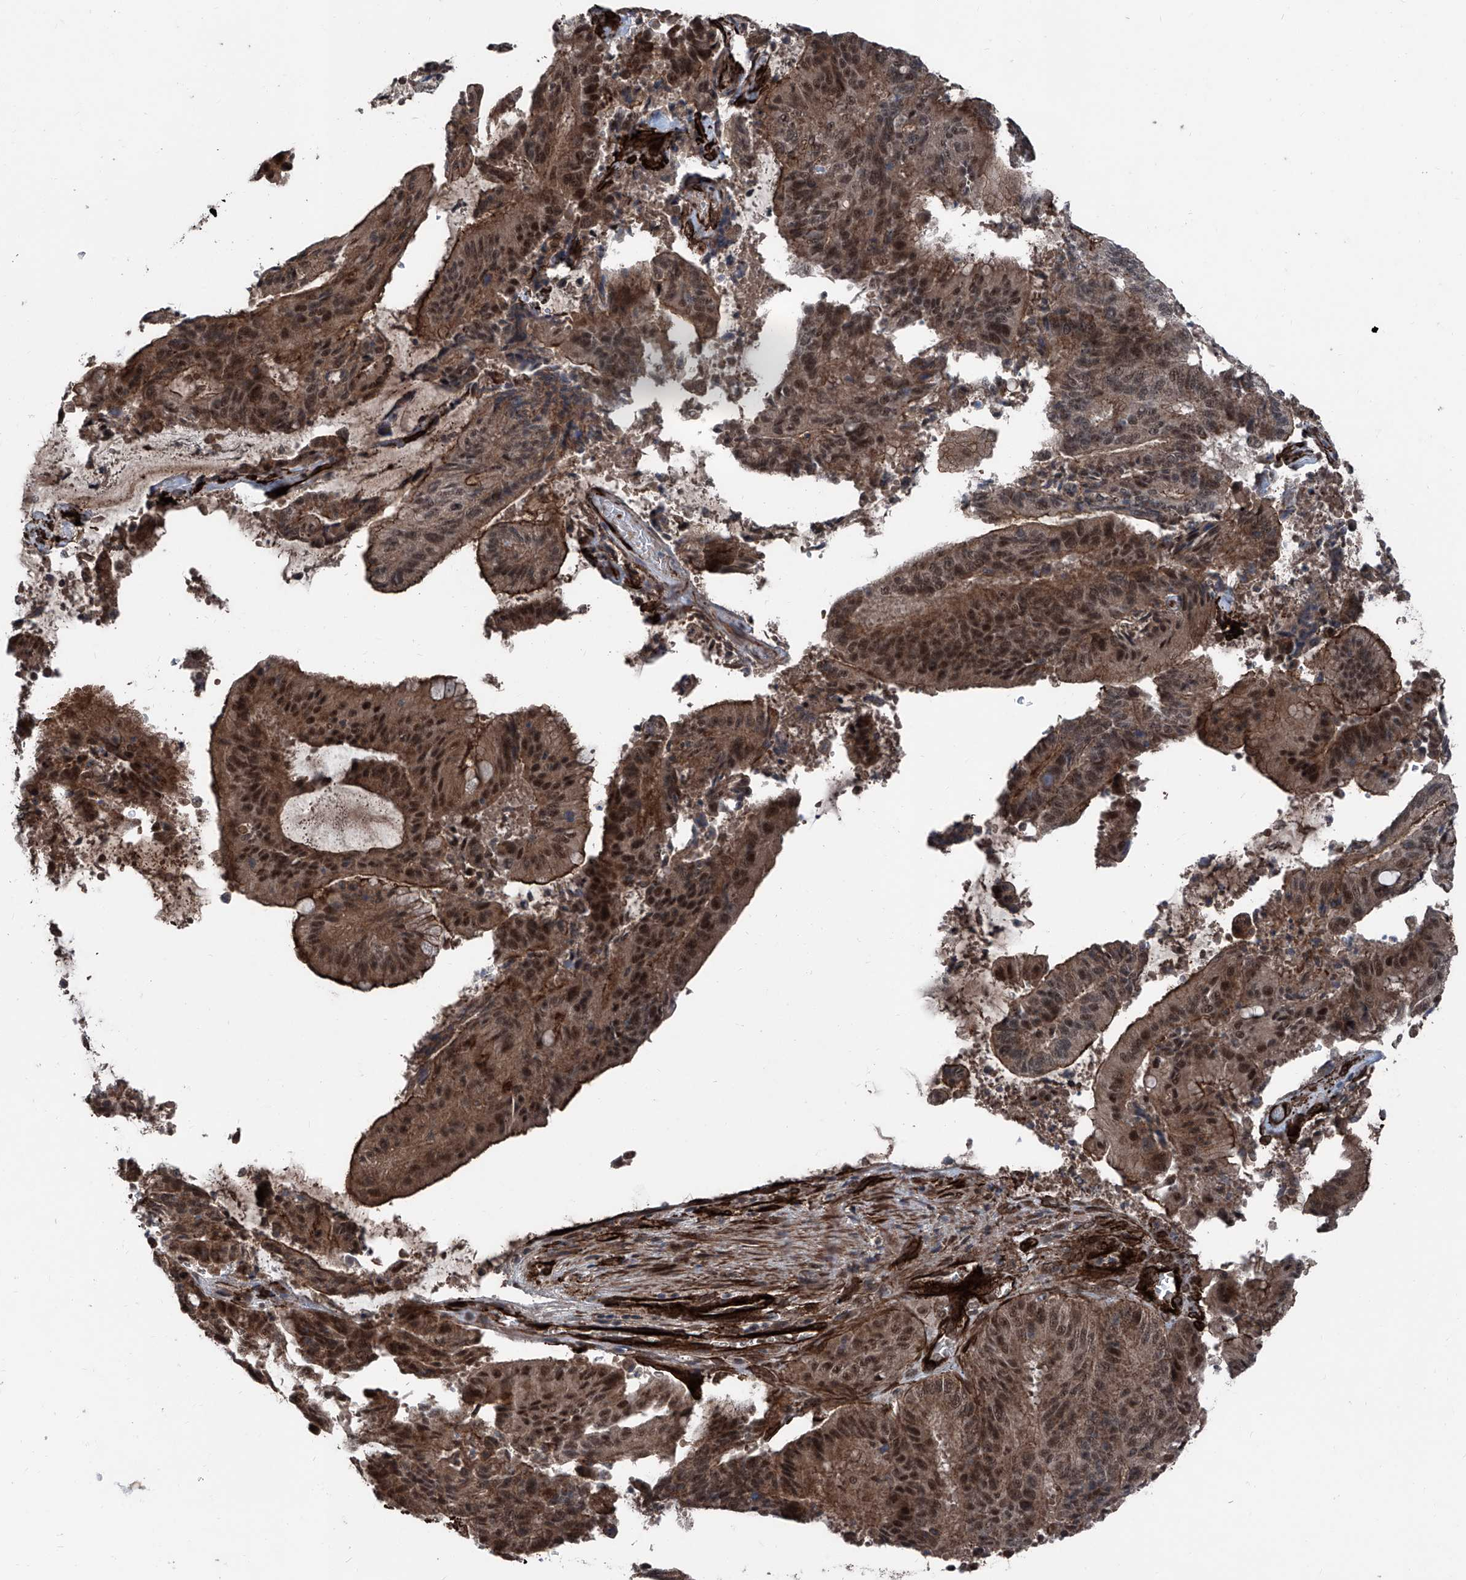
{"staining": {"intensity": "strong", "quantity": ">75%", "location": "cytoplasmic/membranous,nuclear"}, "tissue": "liver cancer", "cell_type": "Tumor cells", "image_type": "cancer", "snomed": [{"axis": "morphology", "description": "Normal tissue, NOS"}, {"axis": "morphology", "description": "Cholangiocarcinoma"}, {"axis": "topography", "description": "Liver"}, {"axis": "topography", "description": "Peripheral nerve tissue"}], "caption": "A histopathology image of human cholangiocarcinoma (liver) stained for a protein reveals strong cytoplasmic/membranous and nuclear brown staining in tumor cells.", "gene": "COA7", "patient": {"sex": "female", "age": 73}}